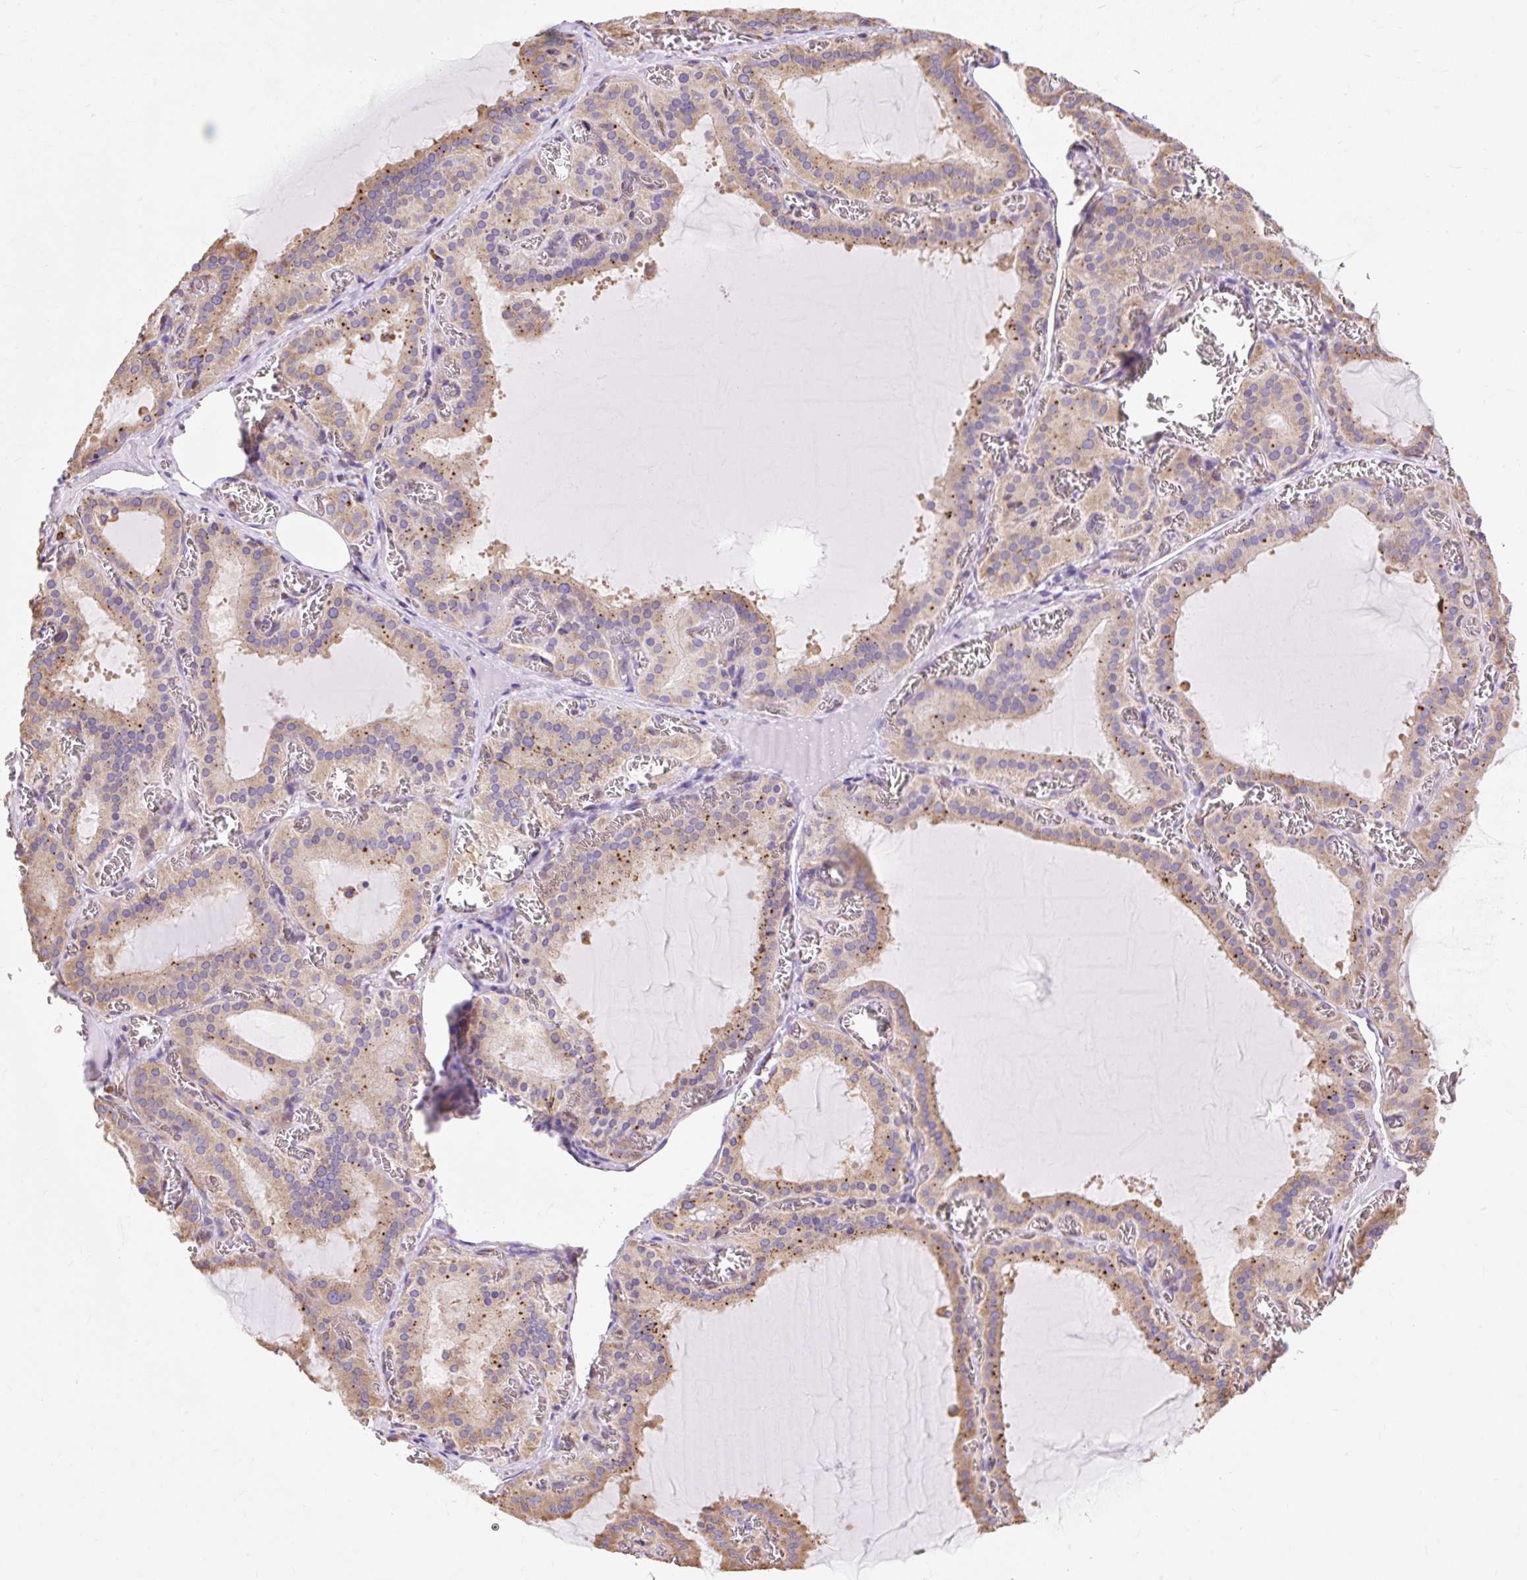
{"staining": {"intensity": "strong", "quantity": "25%-75%", "location": "cytoplasmic/membranous"}, "tissue": "thyroid gland", "cell_type": "Glandular cells", "image_type": "normal", "snomed": [{"axis": "morphology", "description": "Normal tissue, NOS"}, {"axis": "topography", "description": "Thyroid gland"}], "caption": "Immunohistochemistry (IHC) of unremarkable human thyroid gland displays high levels of strong cytoplasmic/membranous staining in approximately 25%-75% of glandular cells.", "gene": "ENSG00000260836", "patient": {"sex": "female", "age": 30}}